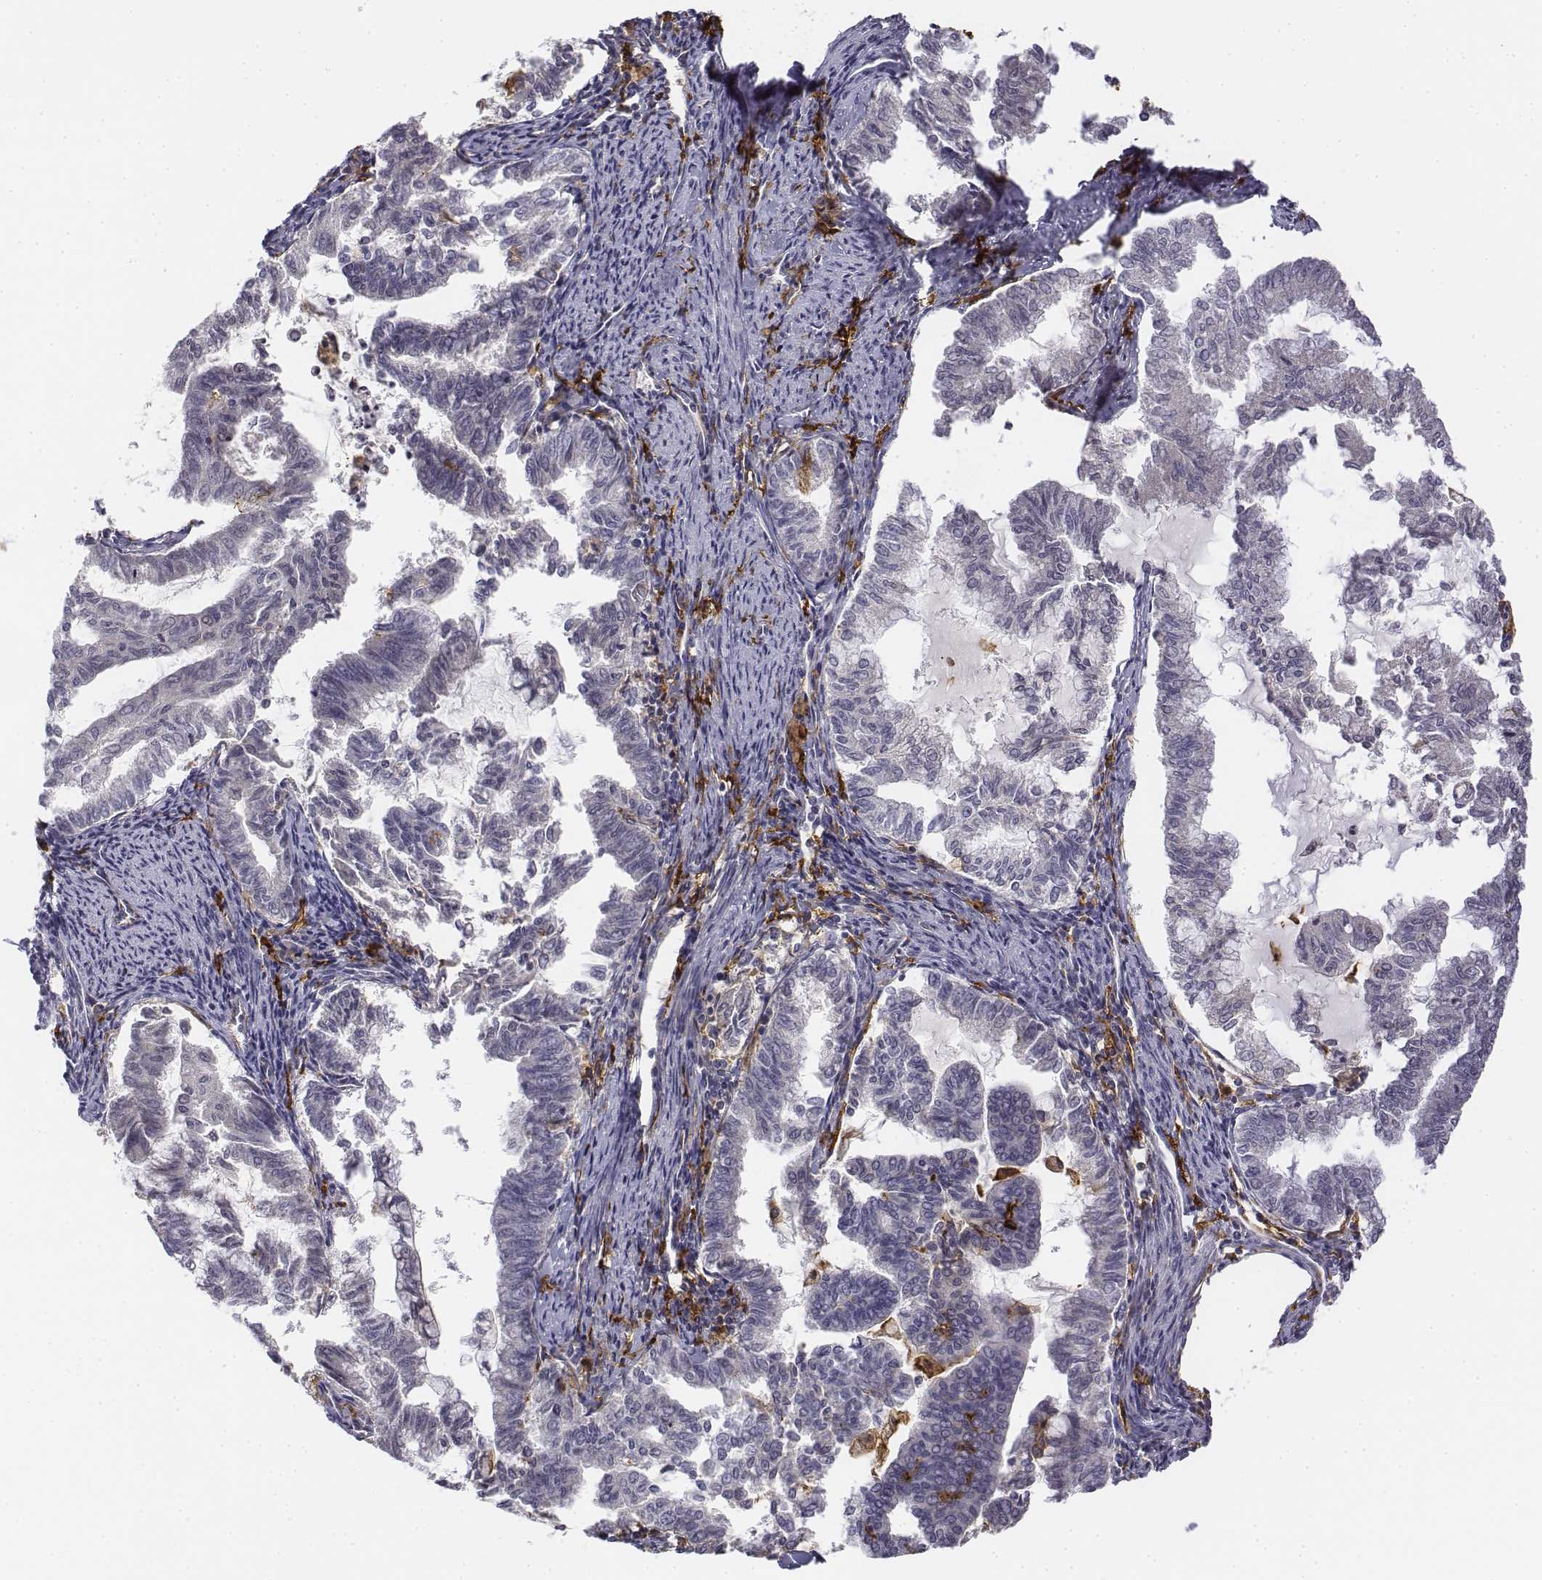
{"staining": {"intensity": "negative", "quantity": "none", "location": "none"}, "tissue": "endometrial cancer", "cell_type": "Tumor cells", "image_type": "cancer", "snomed": [{"axis": "morphology", "description": "Adenocarcinoma, NOS"}, {"axis": "topography", "description": "Endometrium"}], "caption": "A micrograph of human adenocarcinoma (endometrial) is negative for staining in tumor cells.", "gene": "CD14", "patient": {"sex": "female", "age": 79}}